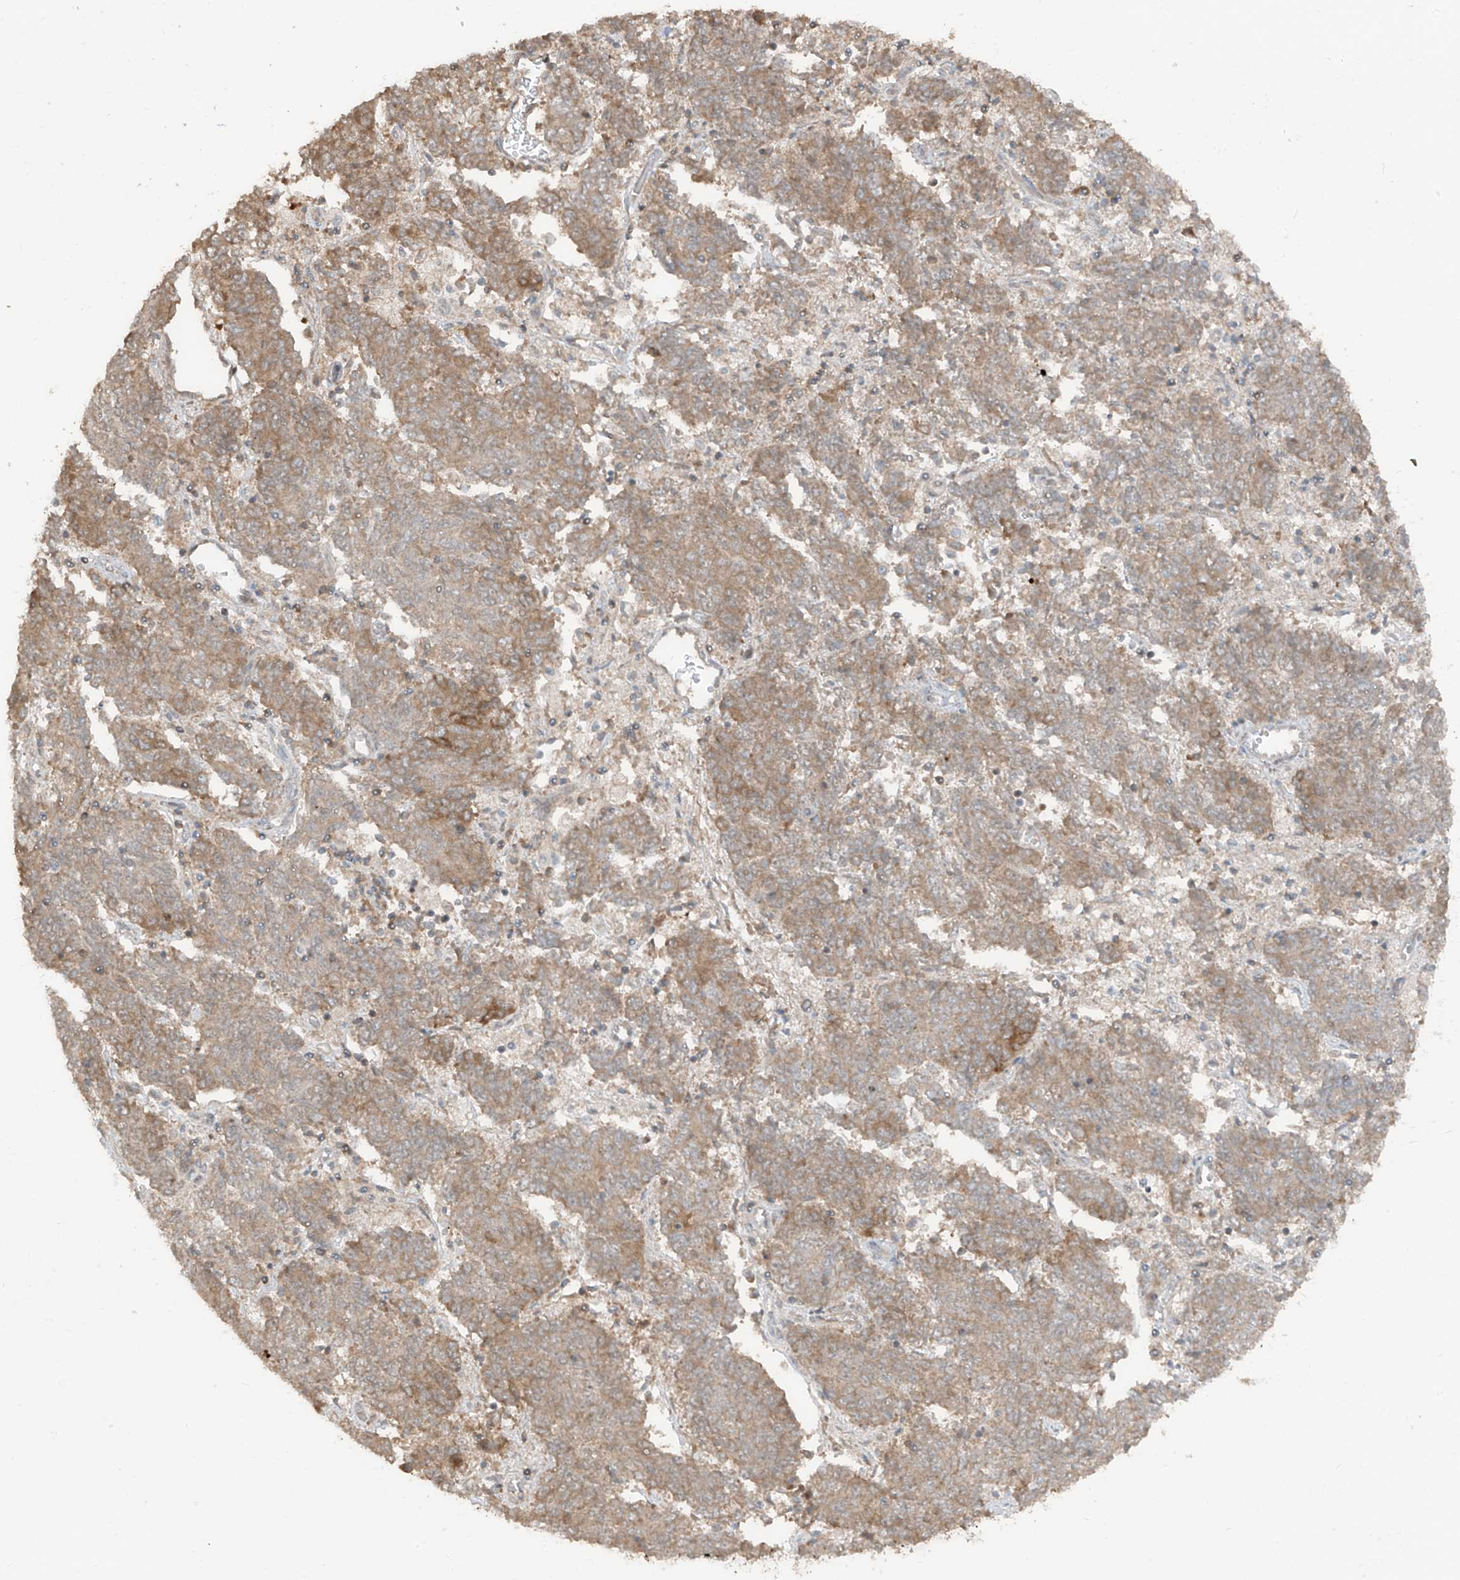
{"staining": {"intensity": "weak", "quantity": ">75%", "location": "cytoplasmic/membranous"}, "tissue": "endometrial cancer", "cell_type": "Tumor cells", "image_type": "cancer", "snomed": [{"axis": "morphology", "description": "Adenocarcinoma, NOS"}, {"axis": "topography", "description": "Endometrium"}], "caption": "High-power microscopy captured an immunohistochemistry (IHC) photomicrograph of endometrial cancer, revealing weak cytoplasmic/membranous staining in about >75% of tumor cells. The staining is performed using DAB brown chromogen to label protein expression. The nuclei are counter-stained blue using hematoxylin.", "gene": "COLGALT2", "patient": {"sex": "female", "age": 80}}